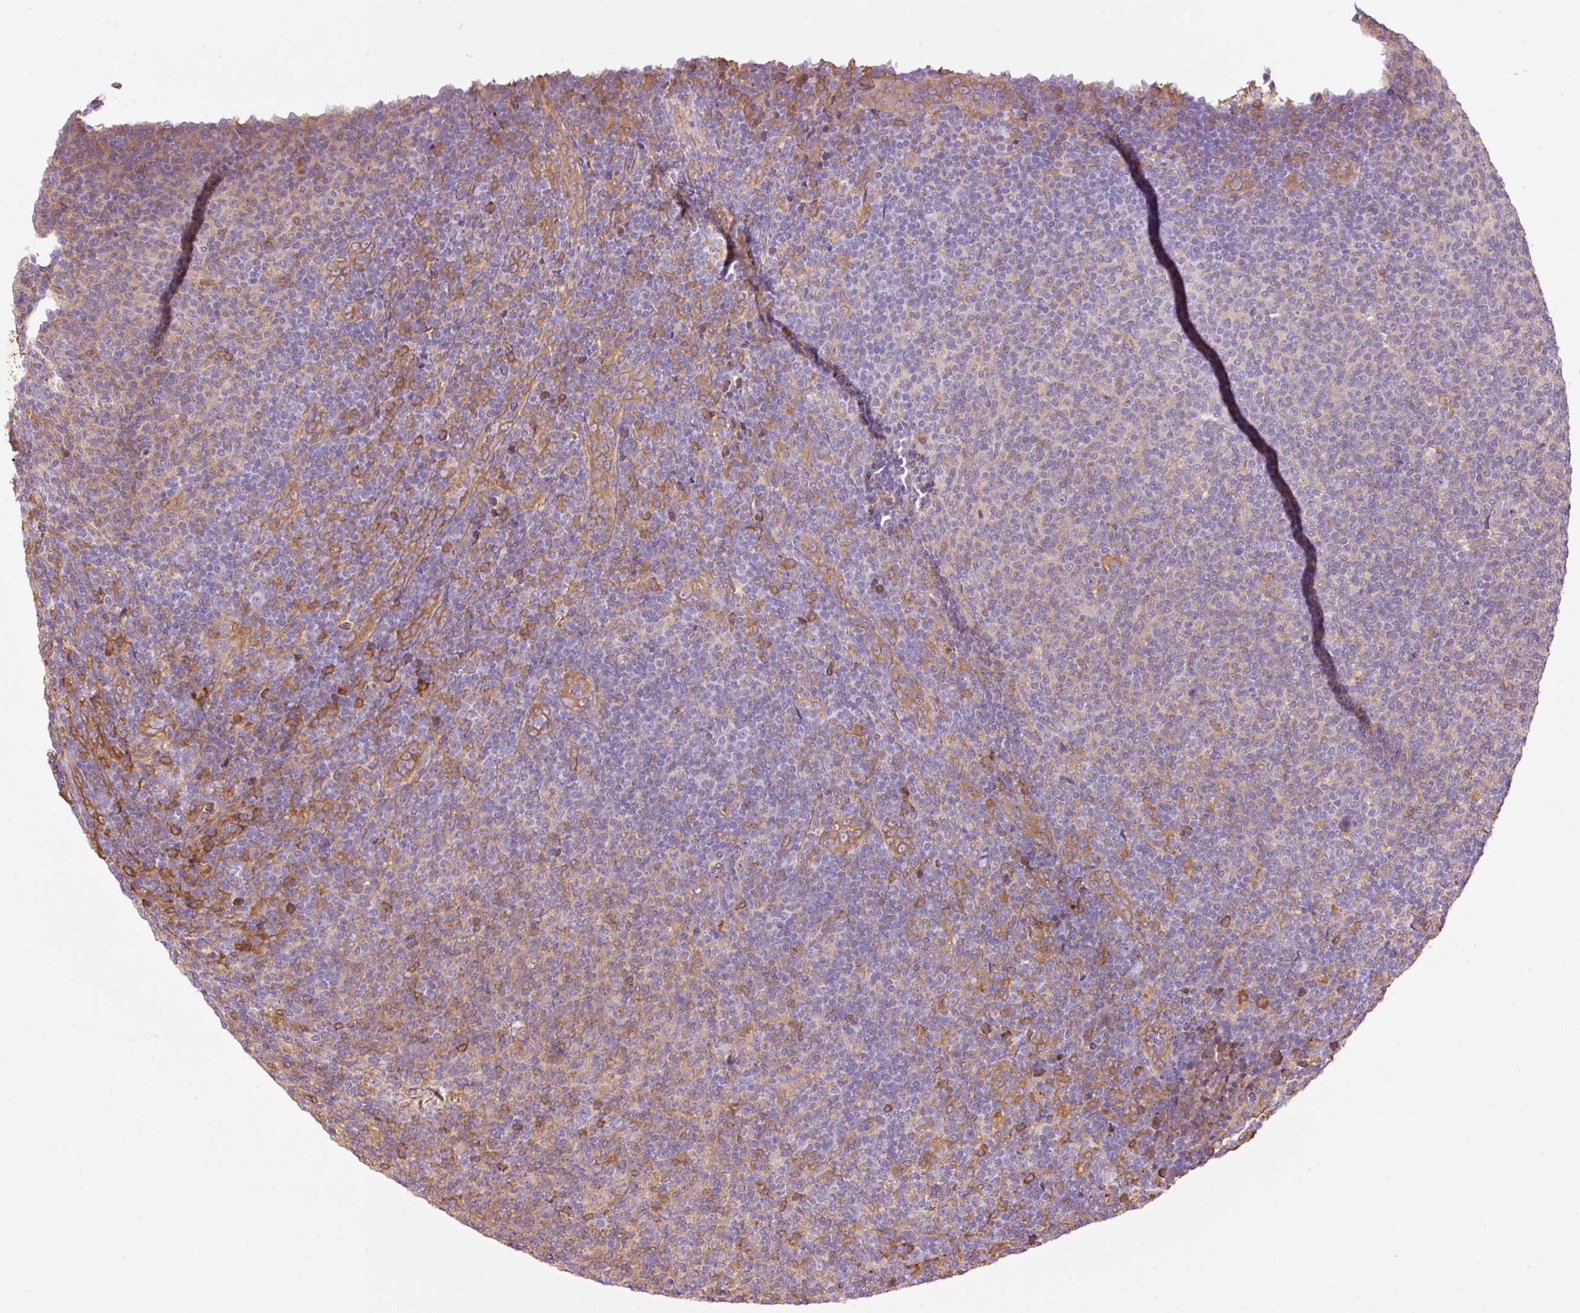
{"staining": {"intensity": "negative", "quantity": "none", "location": "none"}, "tissue": "lymphoma", "cell_type": "Tumor cells", "image_type": "cancer", "snomed": [{"axis": "morphology", "description": "Malignant lymphoma, non-Hodgkin's type, Low grade"}, {"axis": "topography", "description": "Lymph node"}], "caption": "Immunohistochemistry (IHC) micrograph of human malignant lymphoma, non-Hodgkin's type (low-grade) stained for a protein (brown), which displays no staining in tumor cells.", "gene": "IL10RB", "patient": {"sex": "male", "age": 66}}